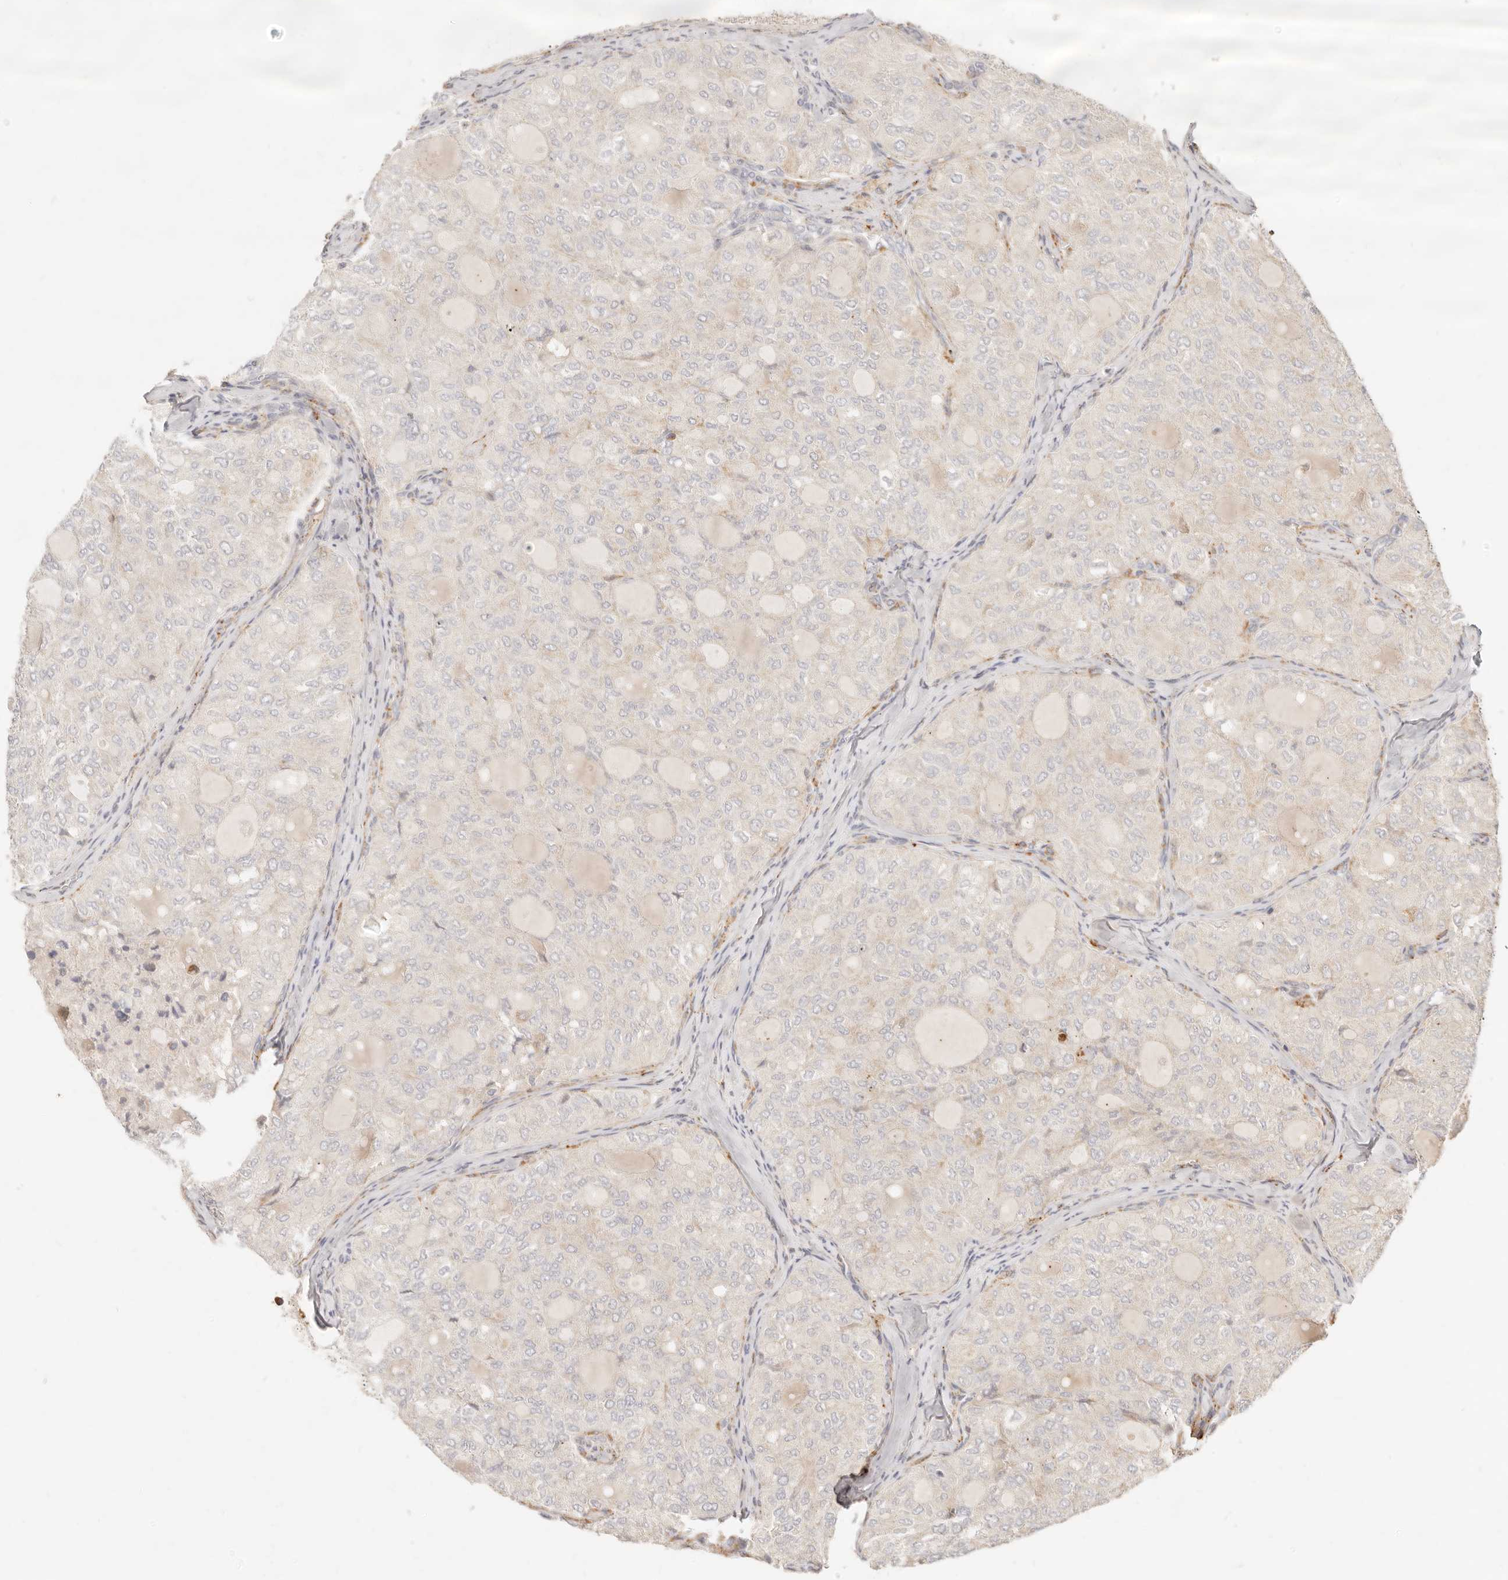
{"staining": {"intensity": "negative", "quantity": "none", "location": "none"}, "tissue": "thyroid cancer", "cell_type": "Tumor cells", "image_type": "cancer", "snomed": [{"axis": "morphology", "description": "Follicular adenoma carcinoma, NOS"}, {"axis": "topography", "description": "Thyroid gland"}], "caption": "High magnification brightfield microscopy of thyroid cancer stained with DAB (3,3'-diaminobenzidine) (brown) and counterstained with hematoxylin (blue): tumor cells show no significant positivity.", "gene": "RUBCNL", "patient": {"sex": "male", "age": 75}}